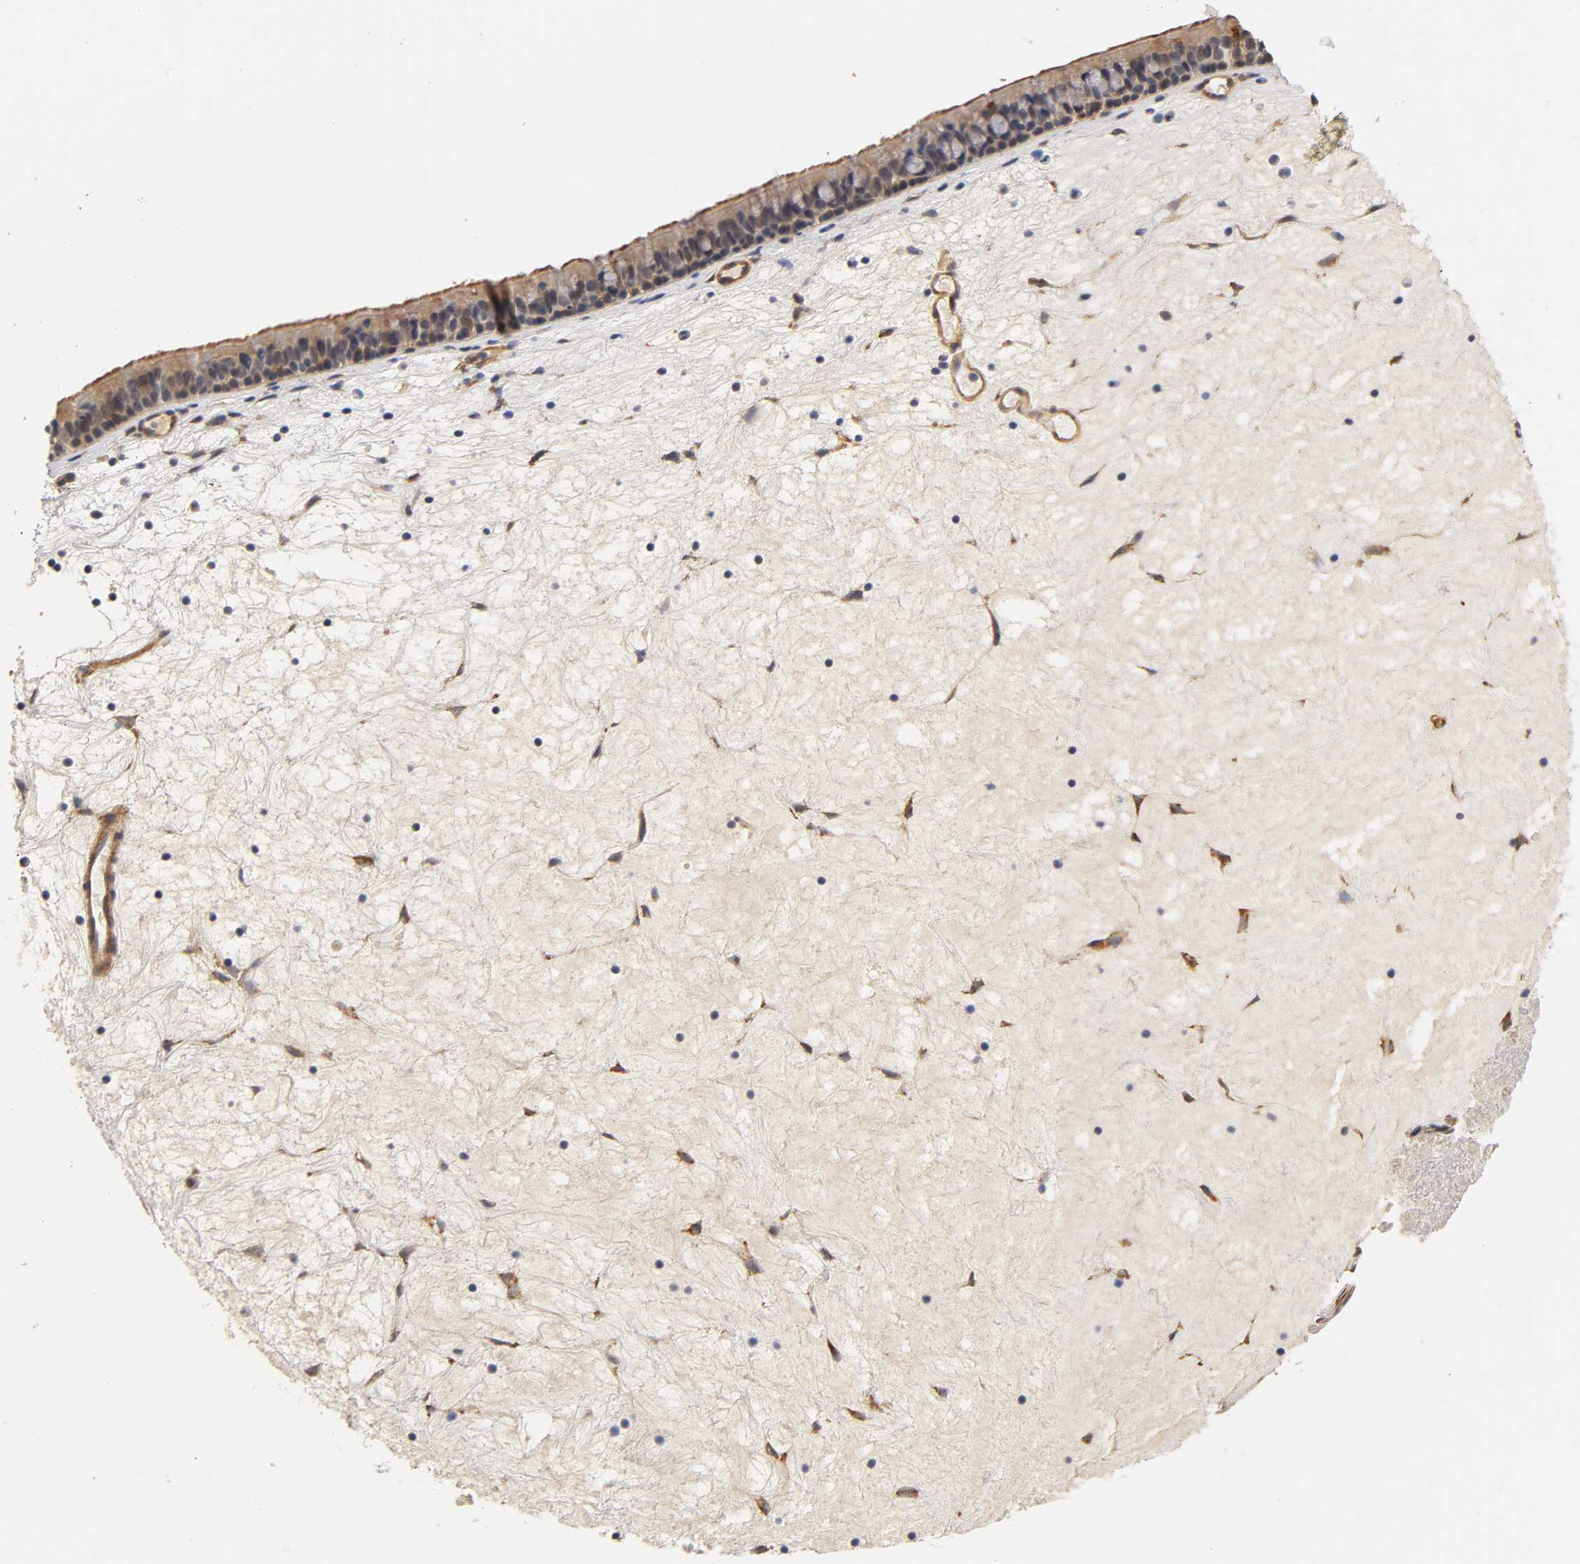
{"staining": {"intensity": "moderate", "quantity": ">75%", "location": "cytoplasmic/membranous"}, "tissue": "nasopharynx", "cell_type": "Respiratory epithelial cells", "image_type": "normal", "snomed": [{"axis": "morphology", "description": "Normal tissue, NOS"}, {"axis": "topography", "description": "Nasopharynx"}], "caption": "Immunohistochemical staining of benign human nasopharynx exhibits moderate cytoplasmic/membranous protein staining in approximately >75% of respiratory epithelial cells.", "gene": "LAMB1", "patient": {"sex": "female", "age": 78}}